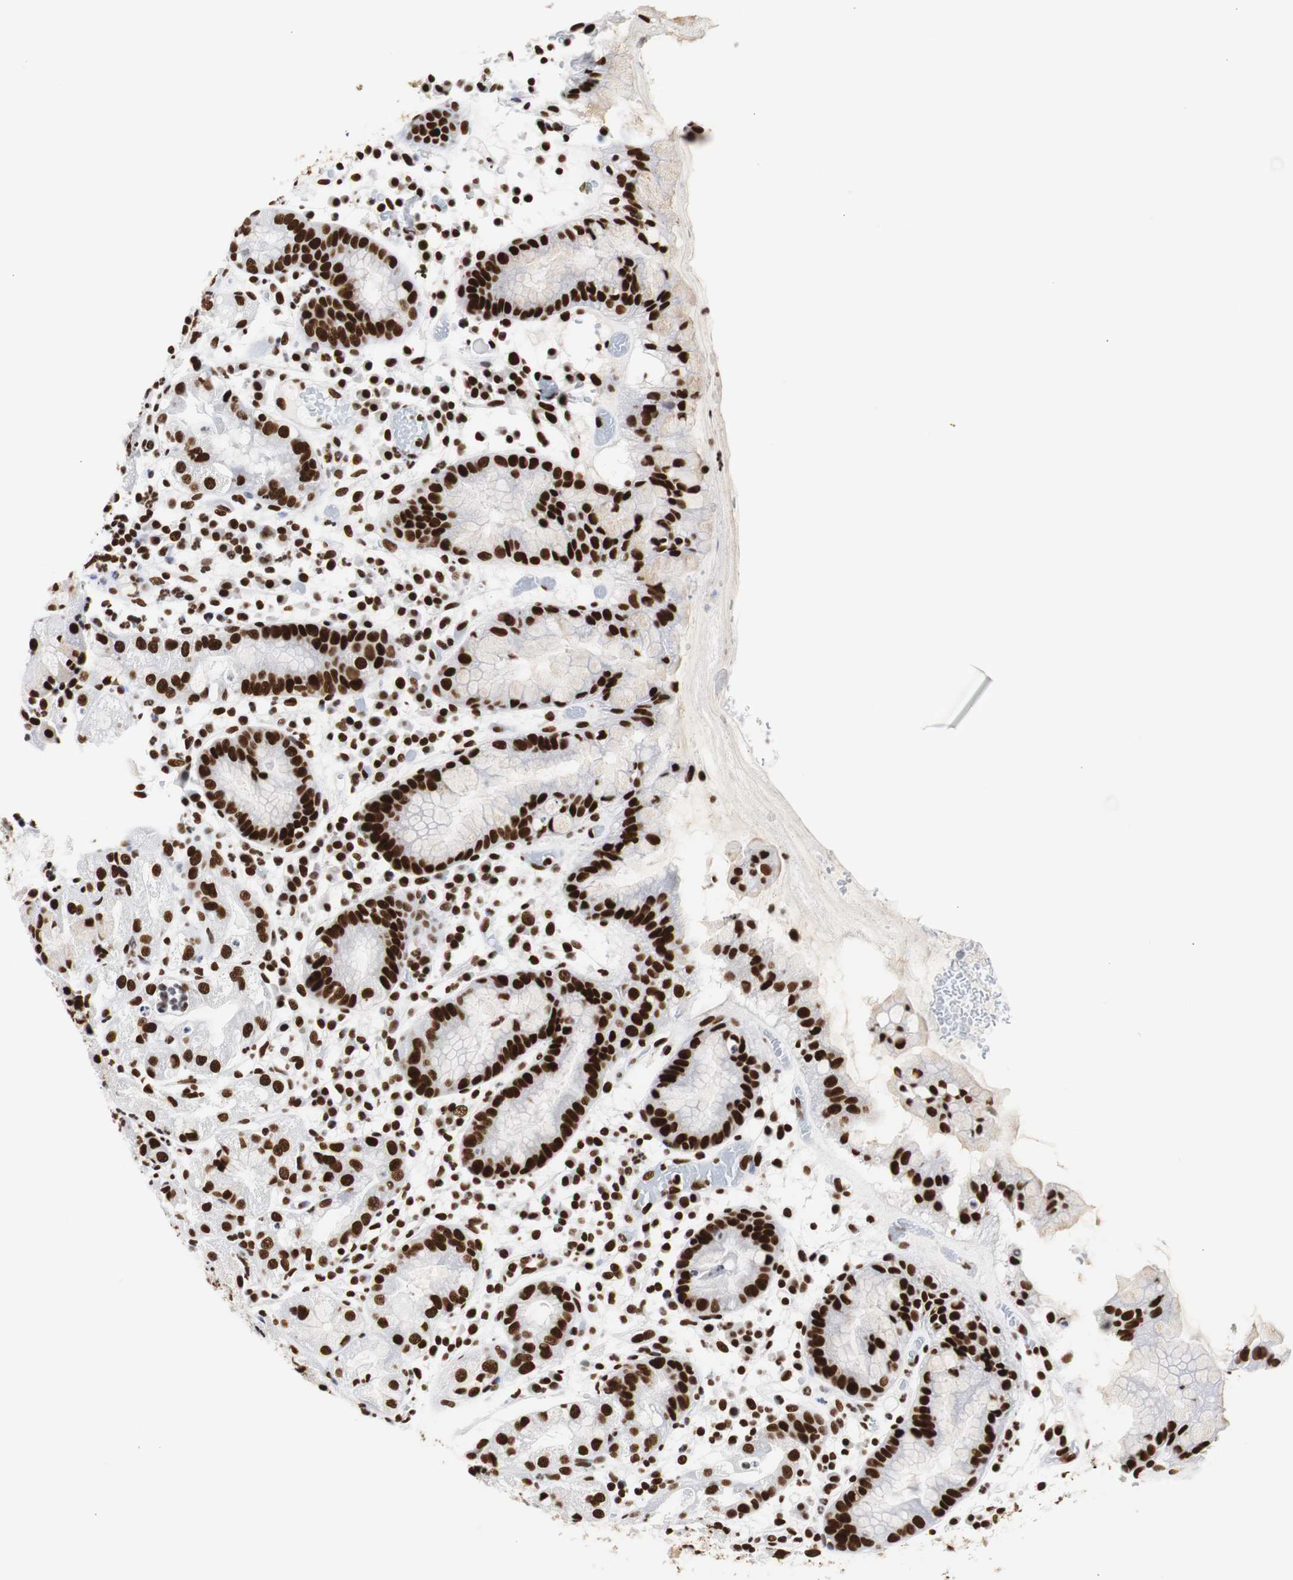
{"staining": {"intensity": "strong", "quantity": ">75%", "location": "nuclear"}, "tissue": "stomach", "cell_type": "Glandular cells", "image_type": "normal", "snomed": [{"axis": "morphology", "description": "Normal tissue, NOS"}, {"axis": "topography", "description": "Stomach"}, {"axis": "topography", "description": "Stomach, lower"}], "caption": "Protein staining by immunohistochemistry demonstrates strong nuclear positivity in about >75% of glandular cells in unremarkable stomach. The protein of interest is shown in brown color, while the nuclei are stained blue.", "gene": "HNRNPH2", "patient": {"sex": "female", "age": 75}}